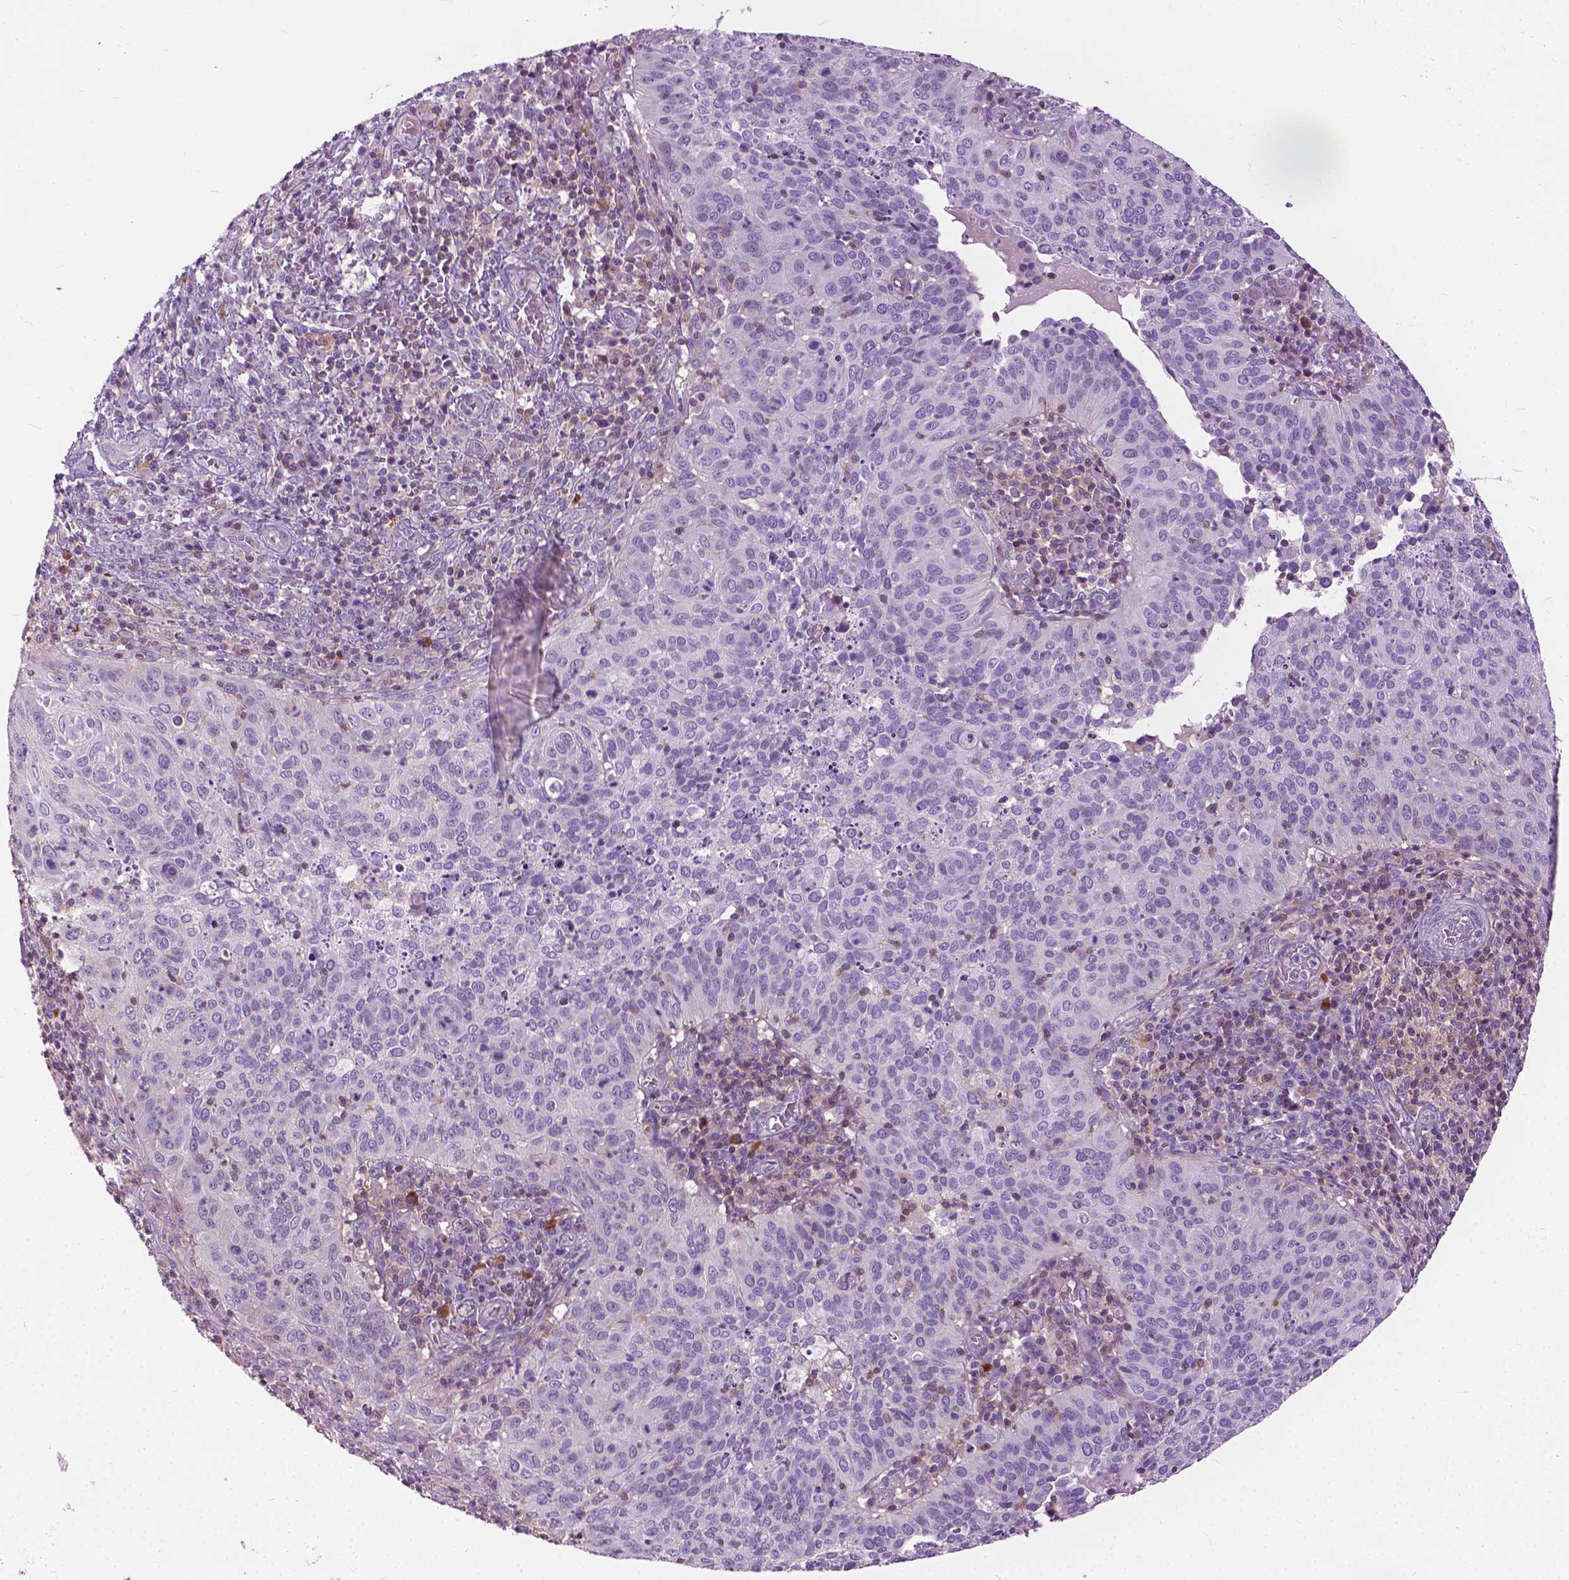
{"staining": {"intensity": "negative", "quantity": "none", "location": "none"}, "tissue": "cervical cancer", "cell_type": "Tumor cells", "image_type": "cancer", "snomed": [{"axis": "morphology", "description": "Squamous cell carcinoma, NOS"}, {"axis": "topography", "description": "Cervix"}], "caption": "DAB (3,3'-diaminobenzidine) immunohistochemical staining of cervical cancer demonstrates no significant positivity in tumor cells.", "gene": "JAK3", "patient": {"sex": "female", "age": 39}}